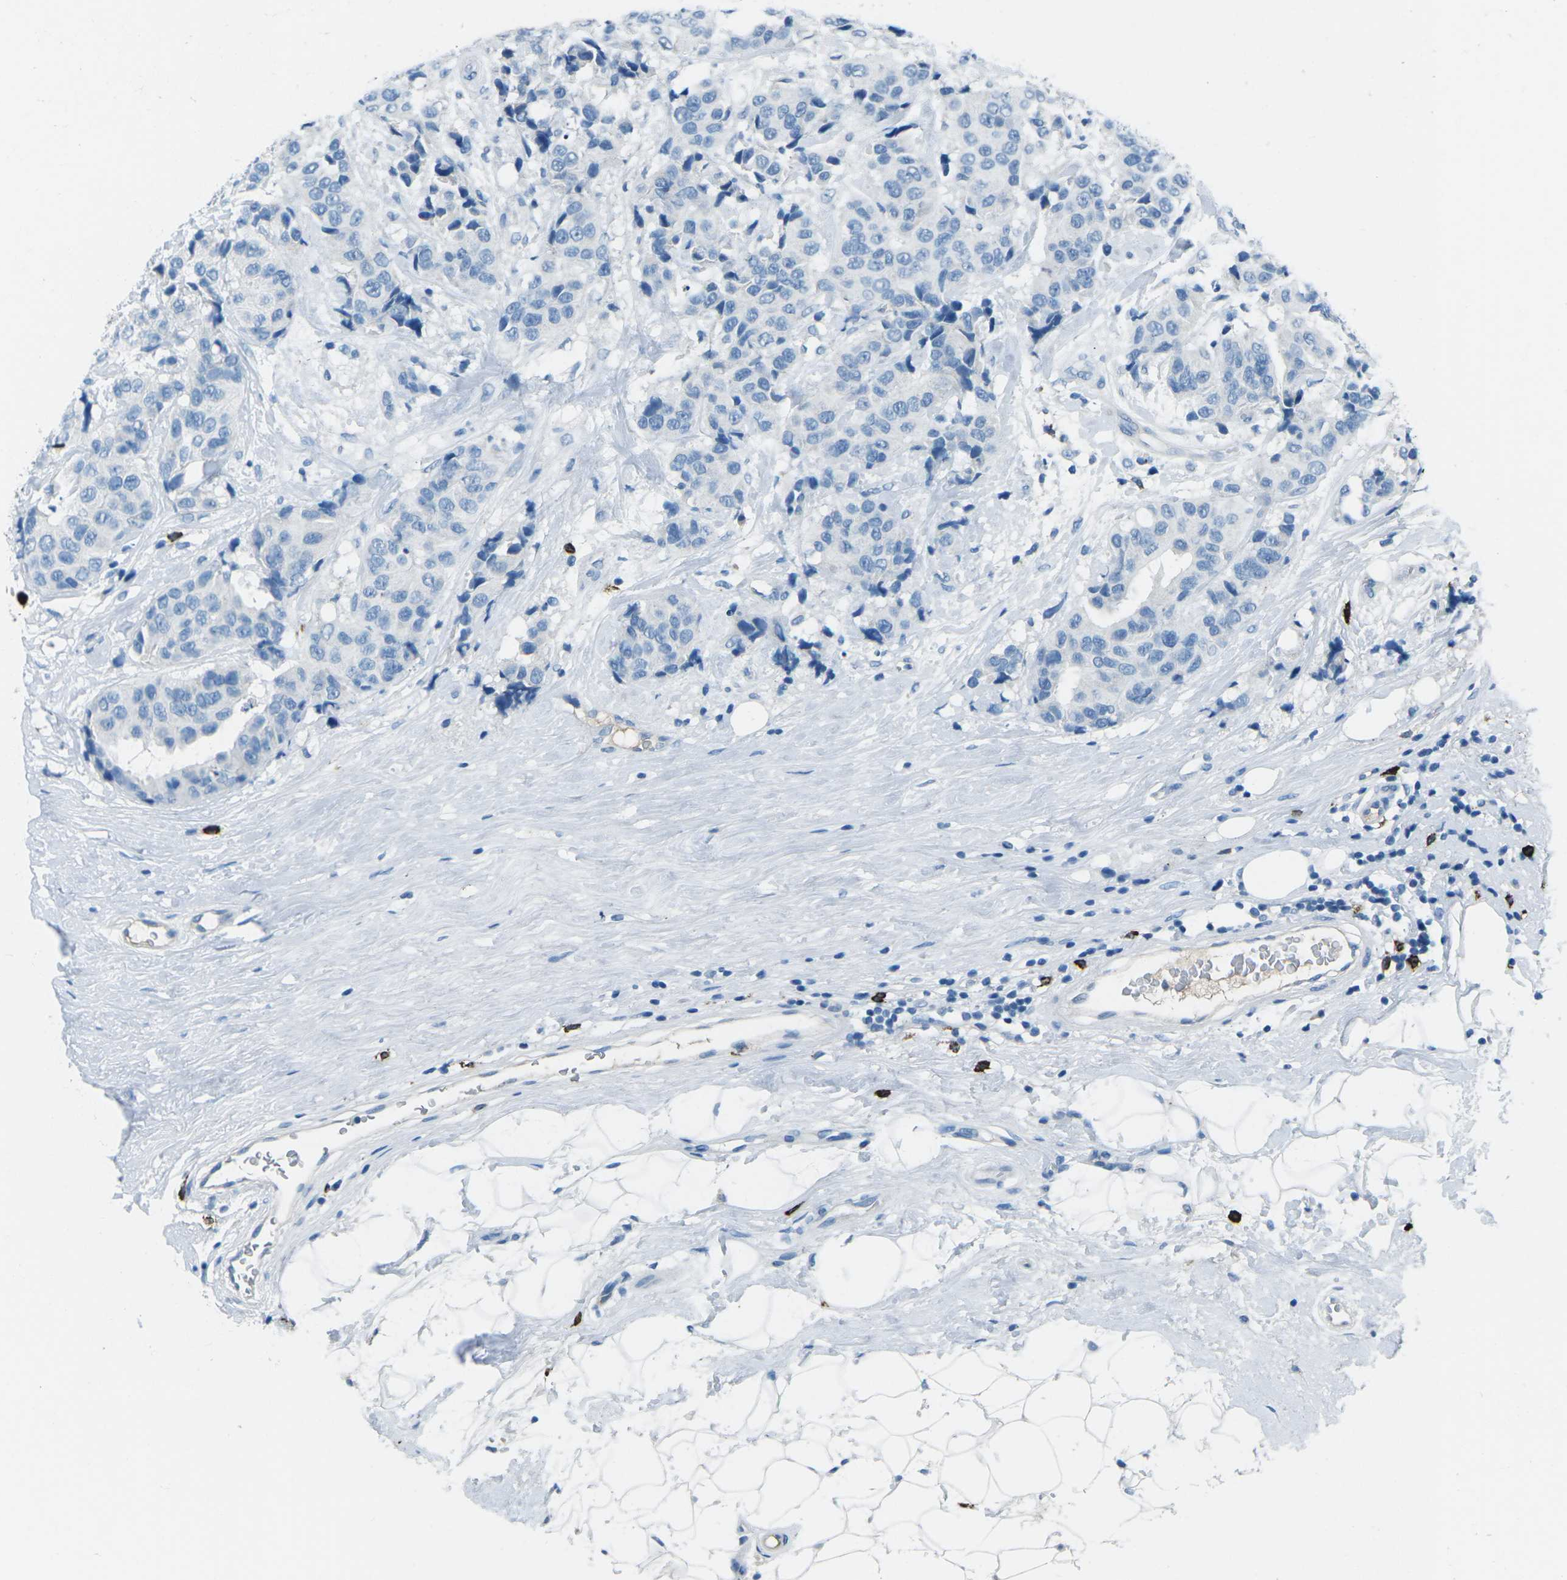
{"staining": {"intensity": "negative", "quantity": "none", "location": "none"}, "tissue": "breast cancer", "cell_type": "Tumor cells", "image_type": "cancer", "snomed": [{"axis": "morphology", "description": "Normal tissue, NOS"}, {"axis": "morphology", "description": "Duct carcinoma"}, {"axis": "topography", "description": "Breast"}], "caption": "Tumor cells are negative for protein expression in human breast cancer (infiltrating ductal carcinoma).", "gene": "FCN1", "patient": {"sex": "female", "age": 39}}